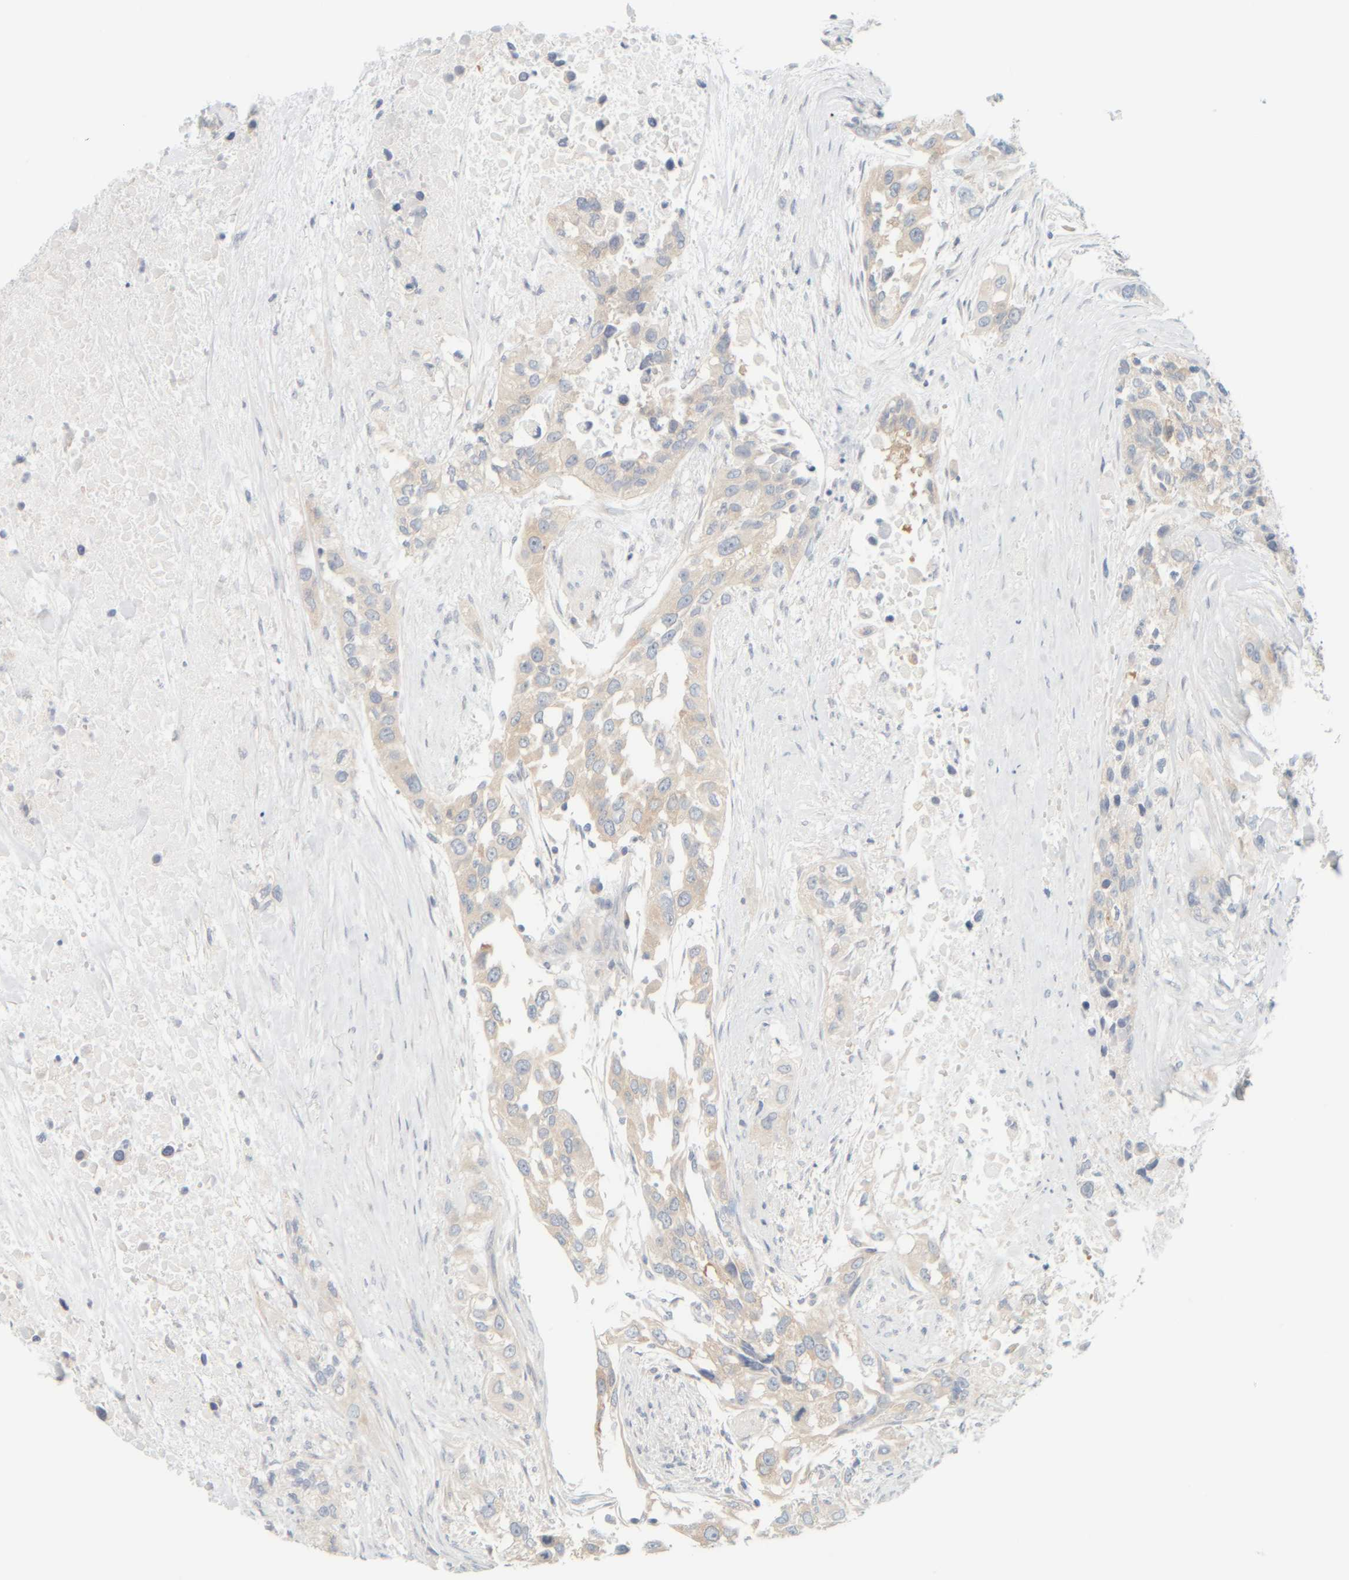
{"staining": {"intensity": "negative", "quantity": "none", "location": "none"}, "tissue": "urothelial cancer", "cell_type": "Tumor cells", "image_type": "cancer", "snomed": [{"axis": "morphology", "description": "Urothelial carcinoma, High grade"}, {"axis": "topography", "description": "Urinary bladder"}], "caption": "A high-resolution photomicrograph shows IHC staining of urothelial cancer, which demonstrates no significant staining in tumor cells.", "gene": "PTGES3L-AARSD1", "patient": {"sex": "female", "age": 80}}